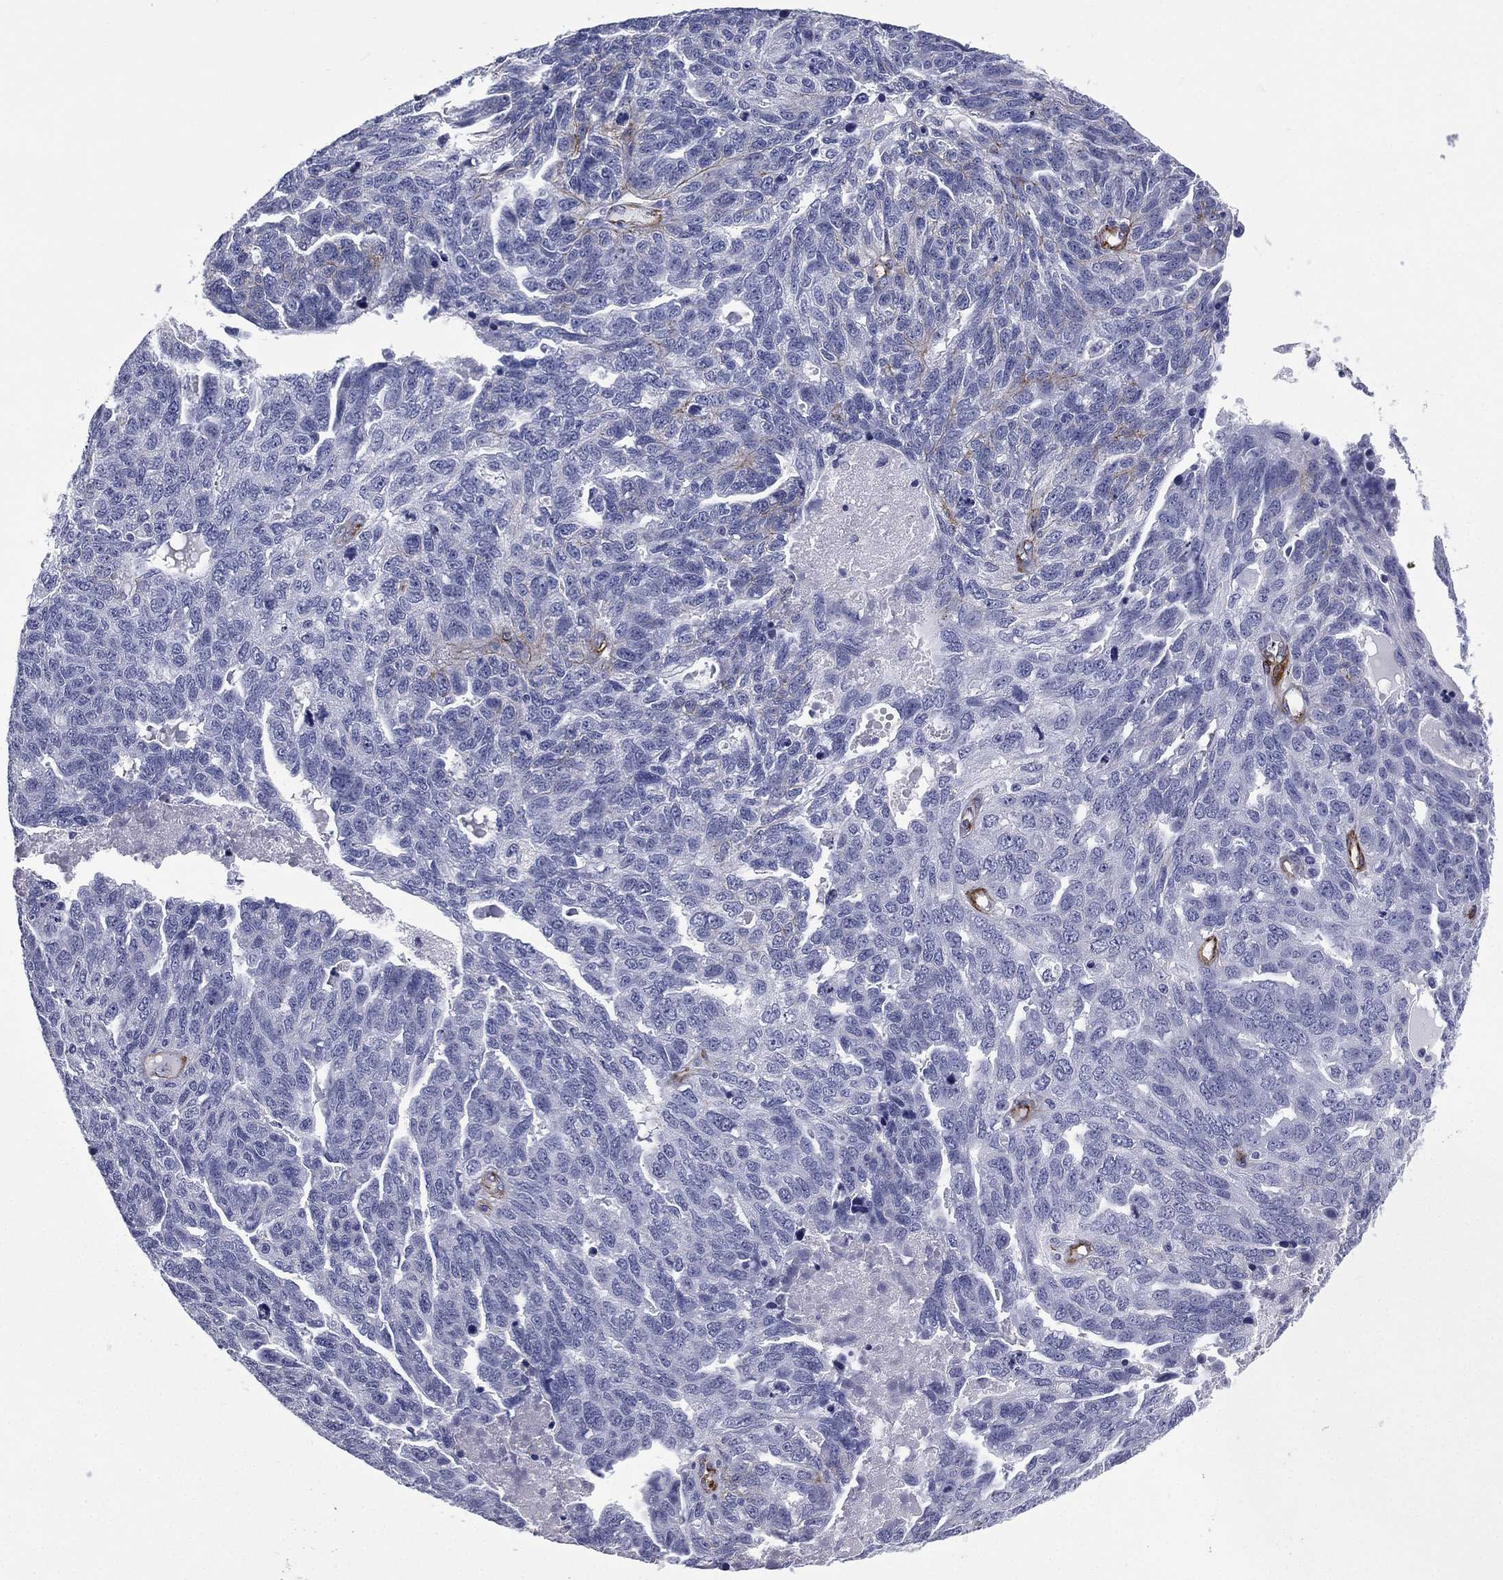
{"staining": {"intensity": "negative", "quantity": "none", "location": "none"}, "tissue": "ovarian cancer", "cell_type": "Tumor cells", "image_type": "cancer", "snomed": [{"axis": "morphology", "description": "Cystadenocarcinoma, serous, NOS"}, {"axis": "topography", "description": "Ovary"}], "caption": "The immunohistochemistry (IHC) histopathology image has no significant expression in tumor cells of ovarian serous cystadenocarcinoma tissue.", "gene": "CAVIN3", "patient": {"sex": "female", "age": 71}}